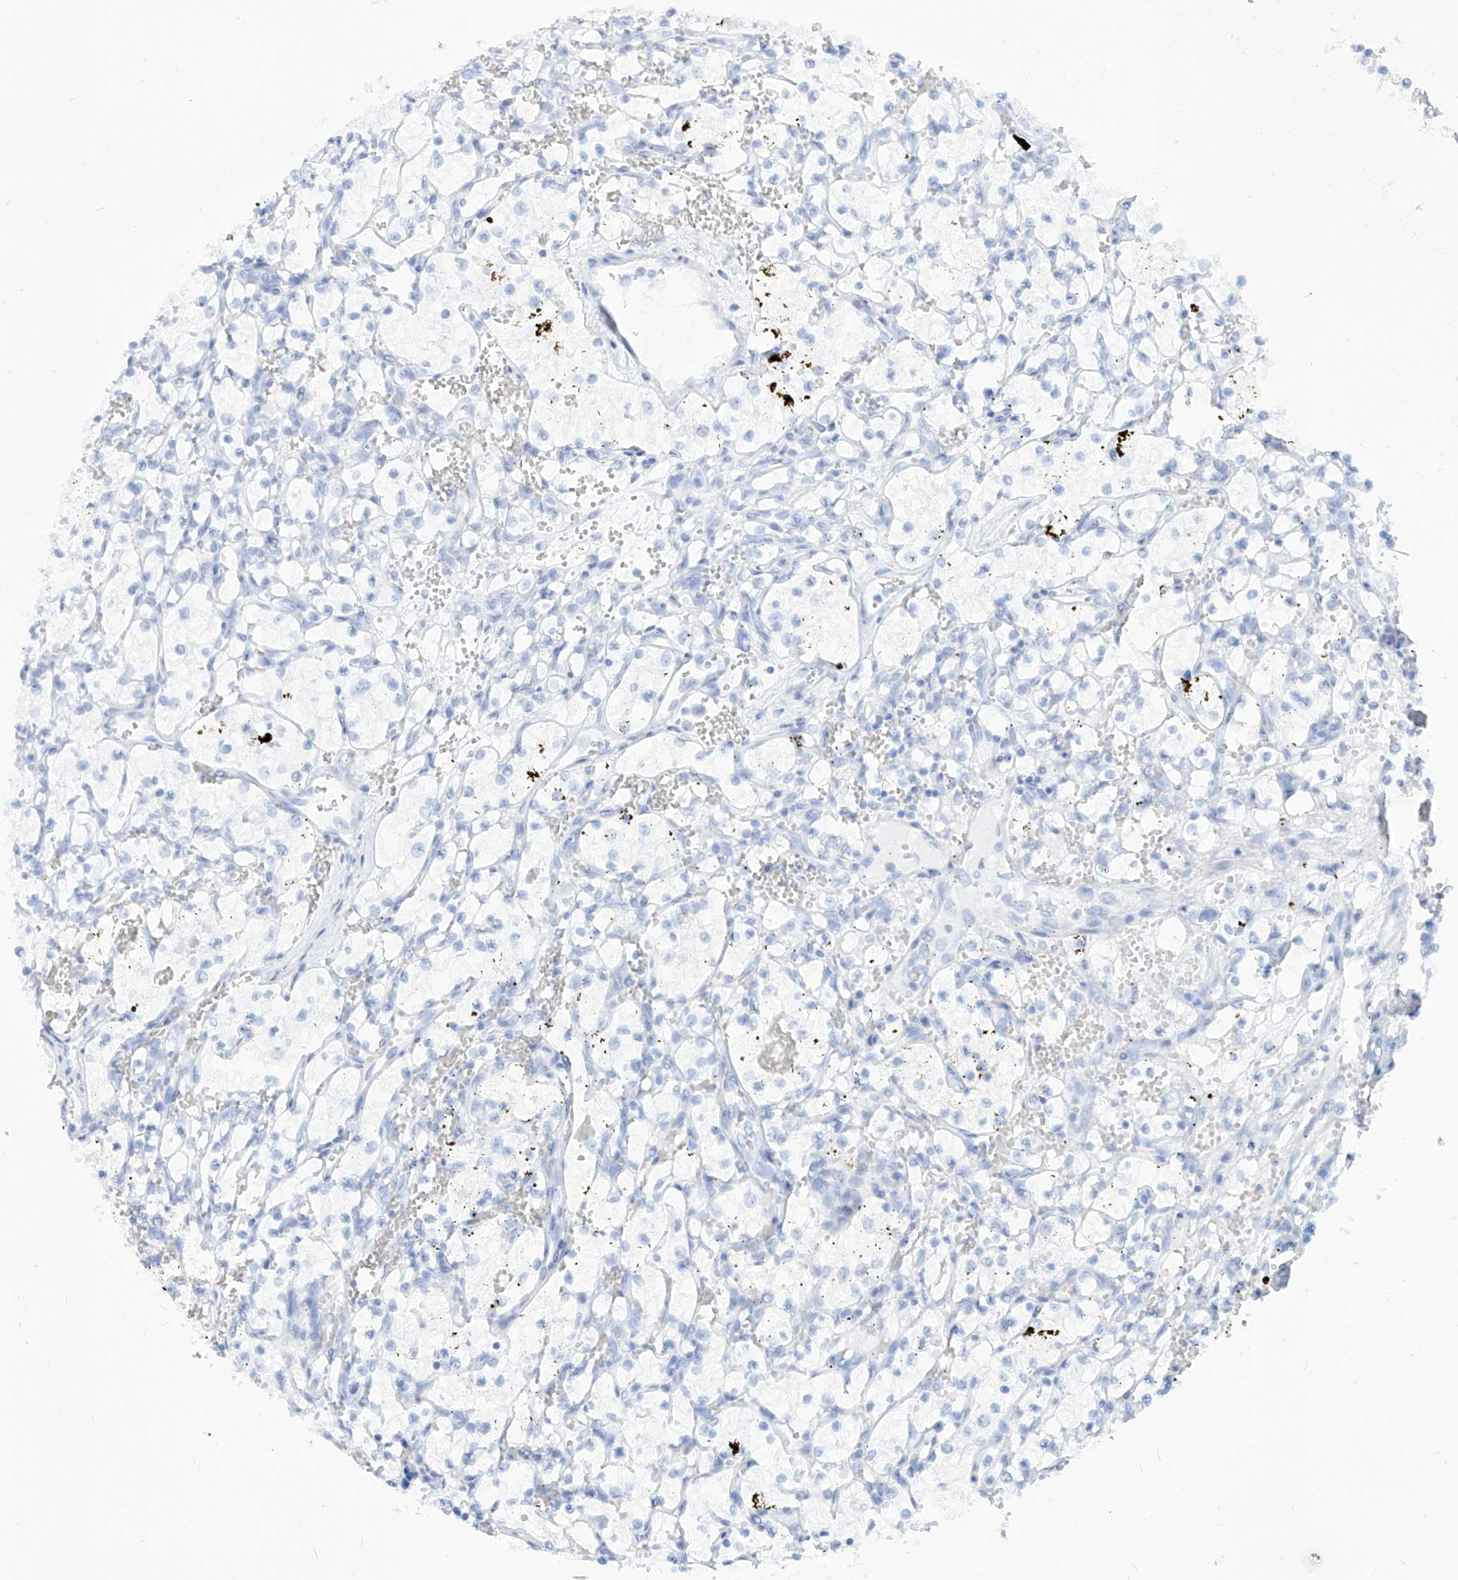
{"staining": {"intensity": "negative", "quantity": "none", "location": "none"}, "tissue": "renal cancer", "cell_type": "Tumor cells", "image_type": "cancer", "snomed": [{"axis": "morphology", "description": "Adenocarcinoma, NOS"}, {"axis": "topography", "description": "Kidney"}], "caption": "The image exhibits no significant staining in tumor cells of renal cancer (adenocarcinoma).", "gene": "PDXK", "patient": {"sex": "female", "age": 69}}